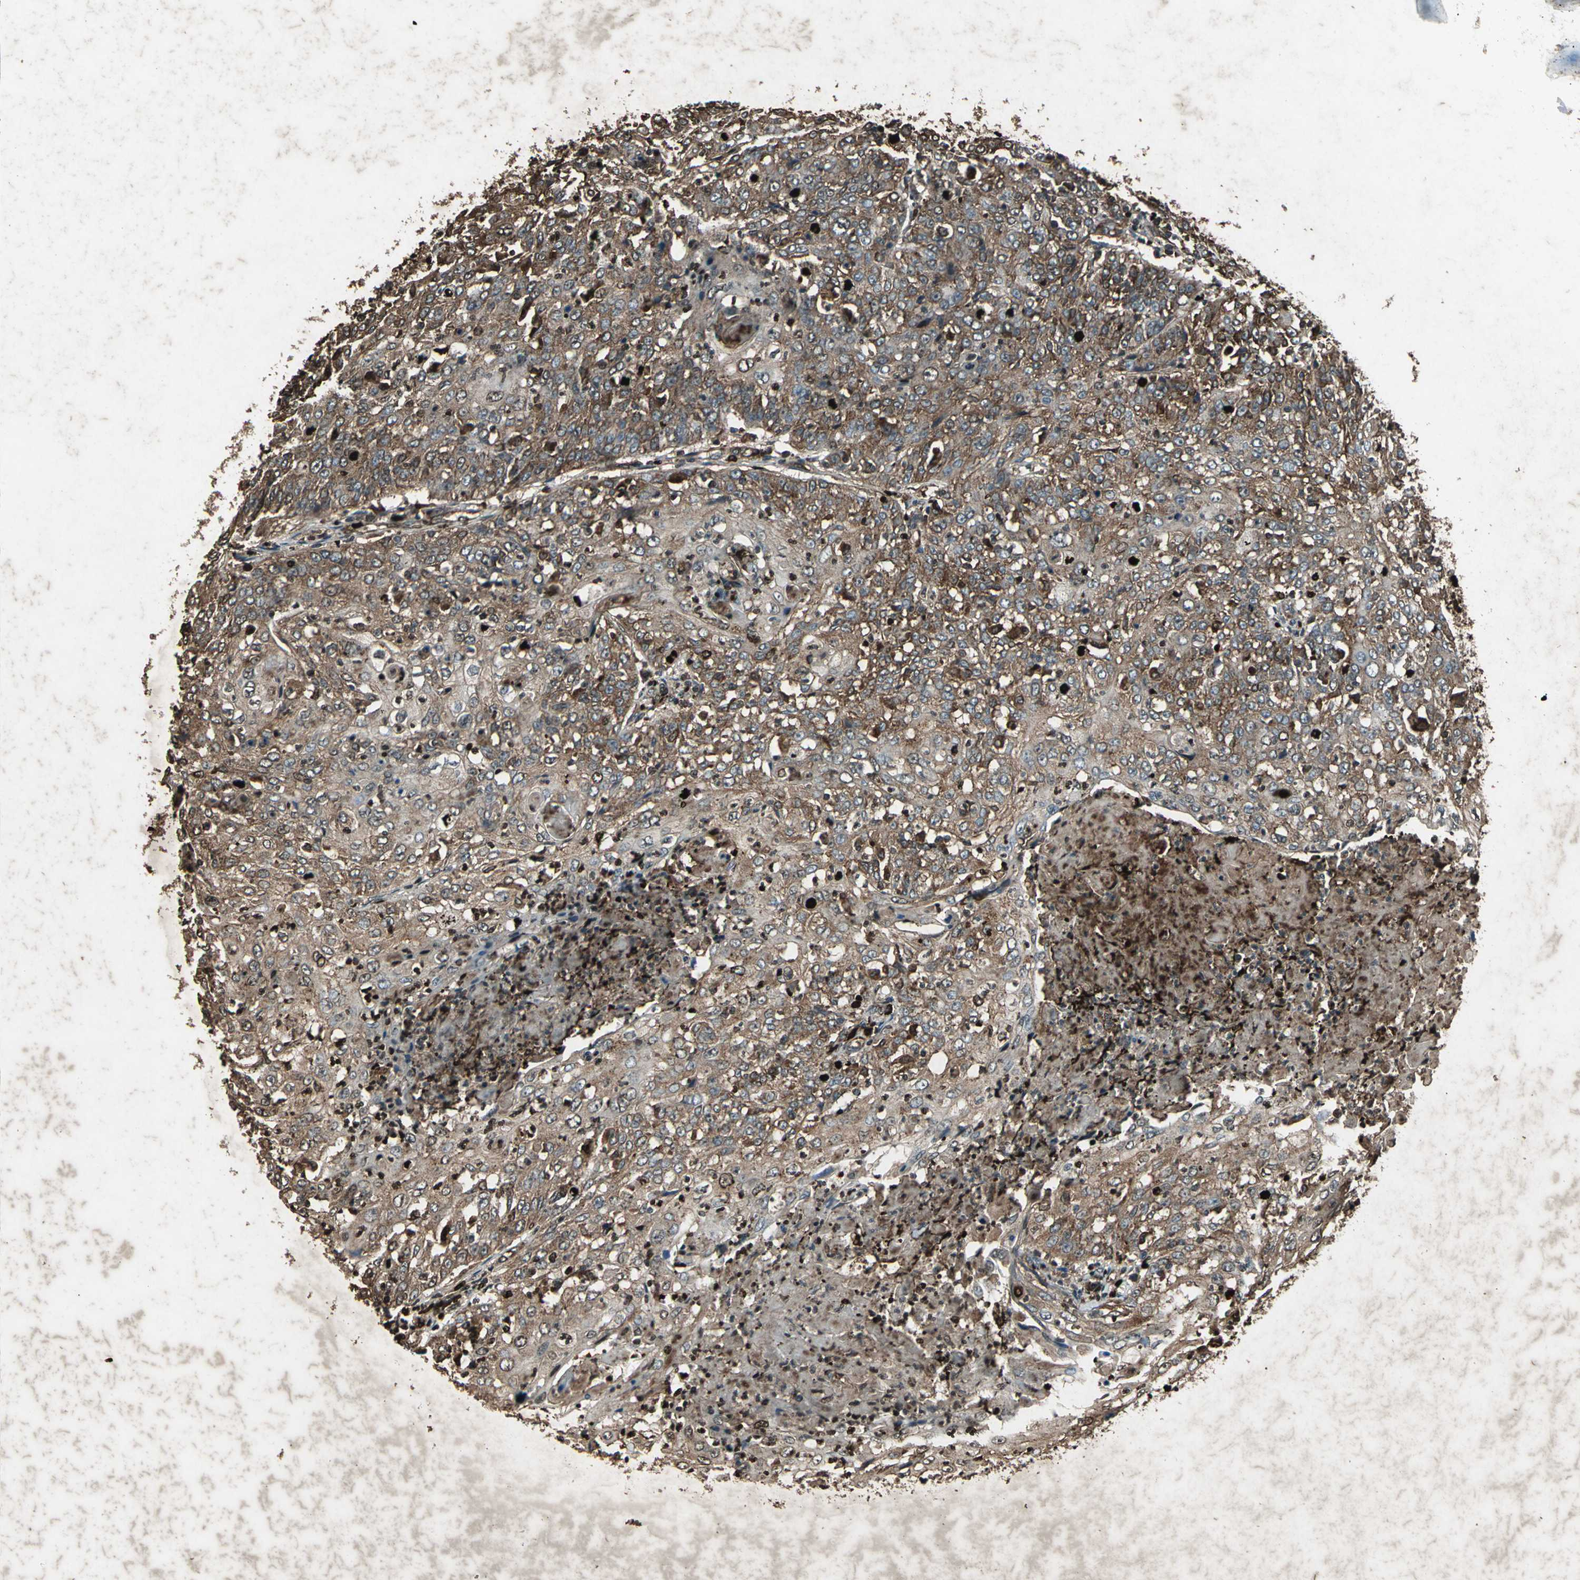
{"staining": {"intensity": "moderate", "quantity": ">75%", "location": "cytoplasmic/membranous"}, "tissue": "cervical cancer", "cell_type": "Tumor cells", "image_type": "cancer", "snomed": [{"axis": "morphology", "description": "Squamous cell carcinoma, NOS"}, {"axis": "topography", "description": "Cervix"}], "caption": "This micrograph displays IHC staining of cervical cancer, with medium moderate cytoplasmic/membranous staining in about >75% of tumor cells.", "gene": "SEPTIN4", "patient": {"sex": "female", "age": 39}}